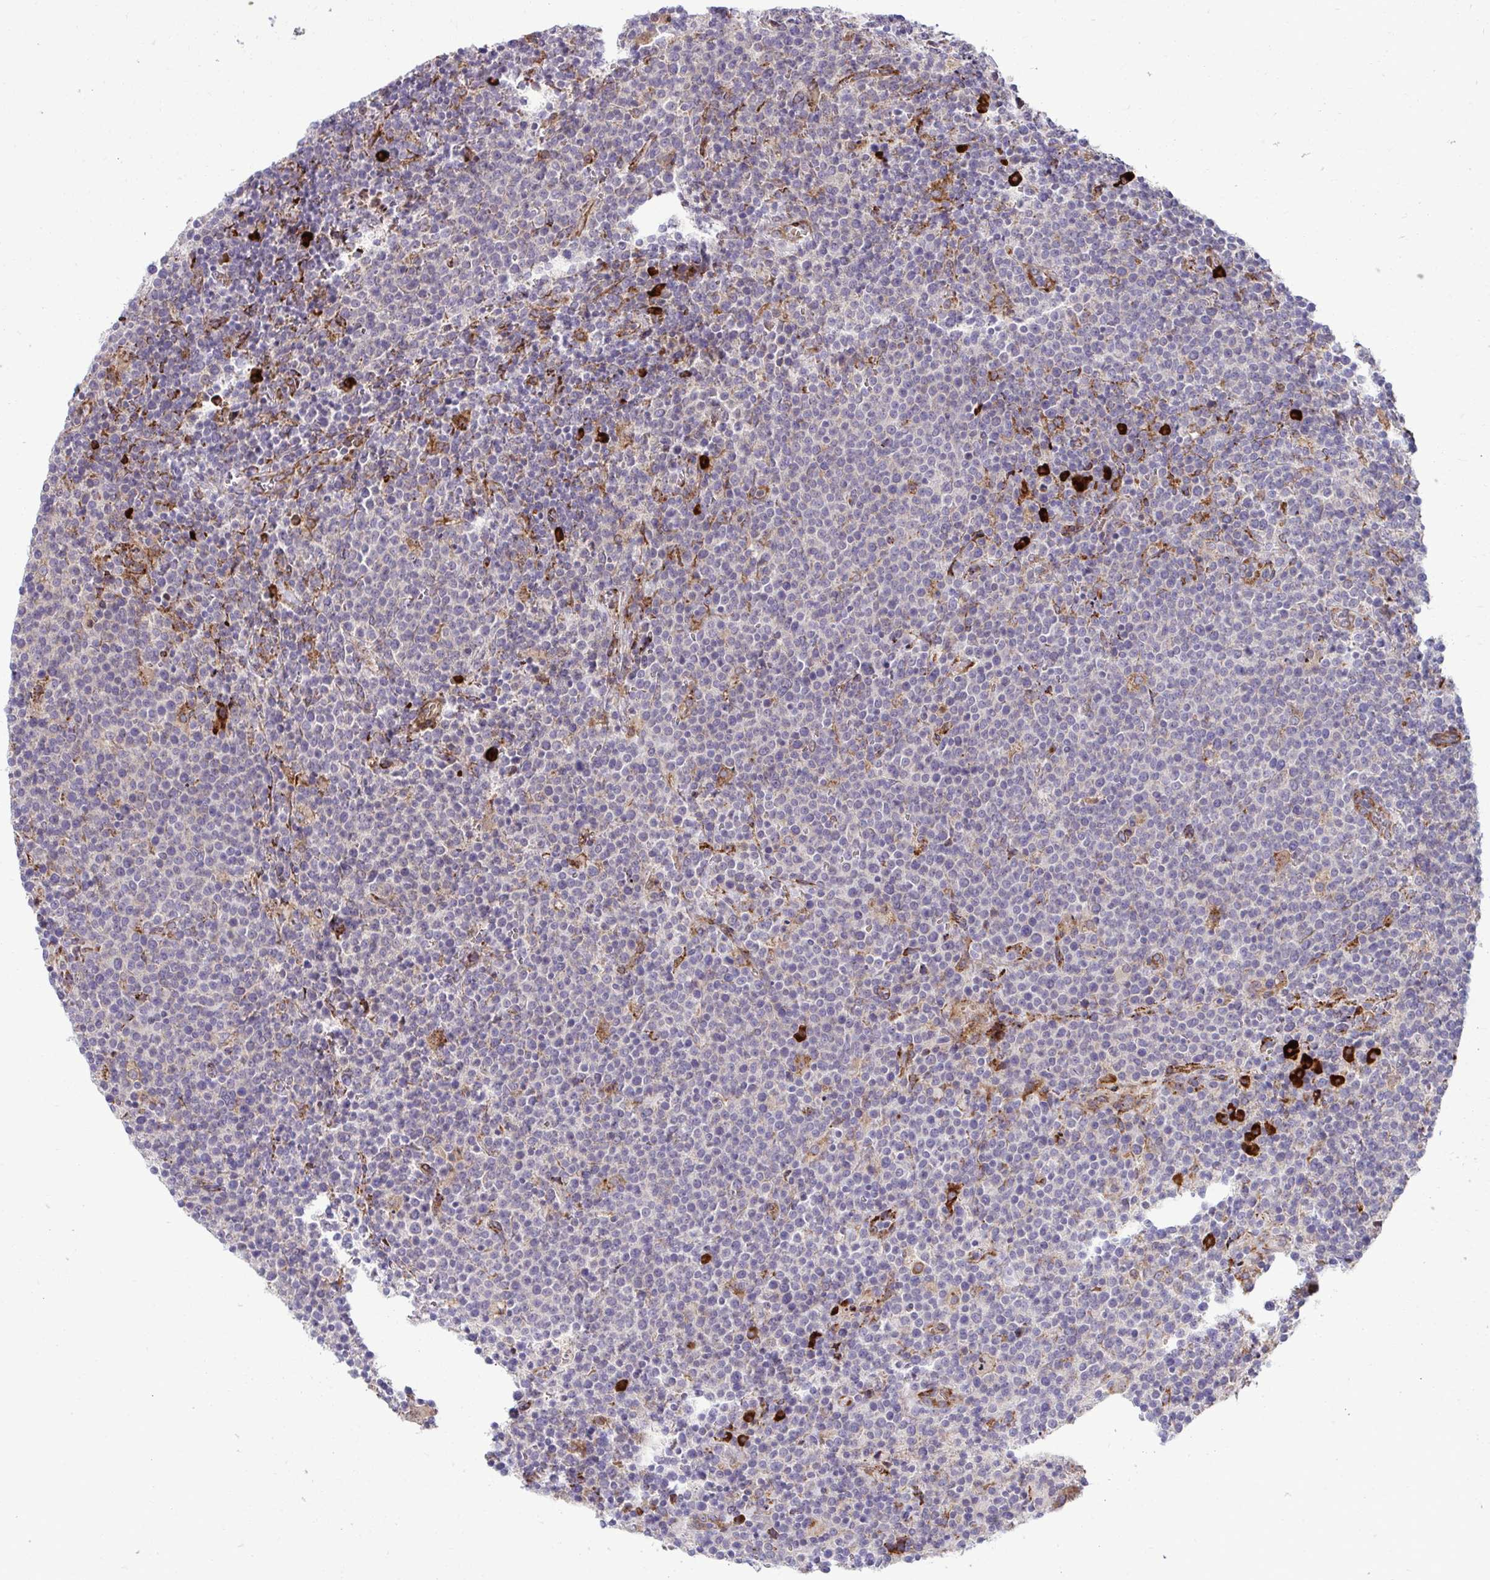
{"staining": {"intensity": "negative", "quantity": "none", "location": "none"}, "tissue": "lymphoma", "cell_type": "Tumor cells", "image_type": "cancer", "snomed": [{"axis": "morphology", "description": "Malignant lymphoma, non-Hodgkin's type, High grade"}, {"axis": "topography", "description": "Lymph node"}], "caption": "Malignant lymphoma, non-Hodgkin's type (high-grade) stained for a protein using immunohistochemistry (IHC) shows no positivity tumor cells.", "gene": "LIMS1", "patient": {"sex": "male", "age": 61}}